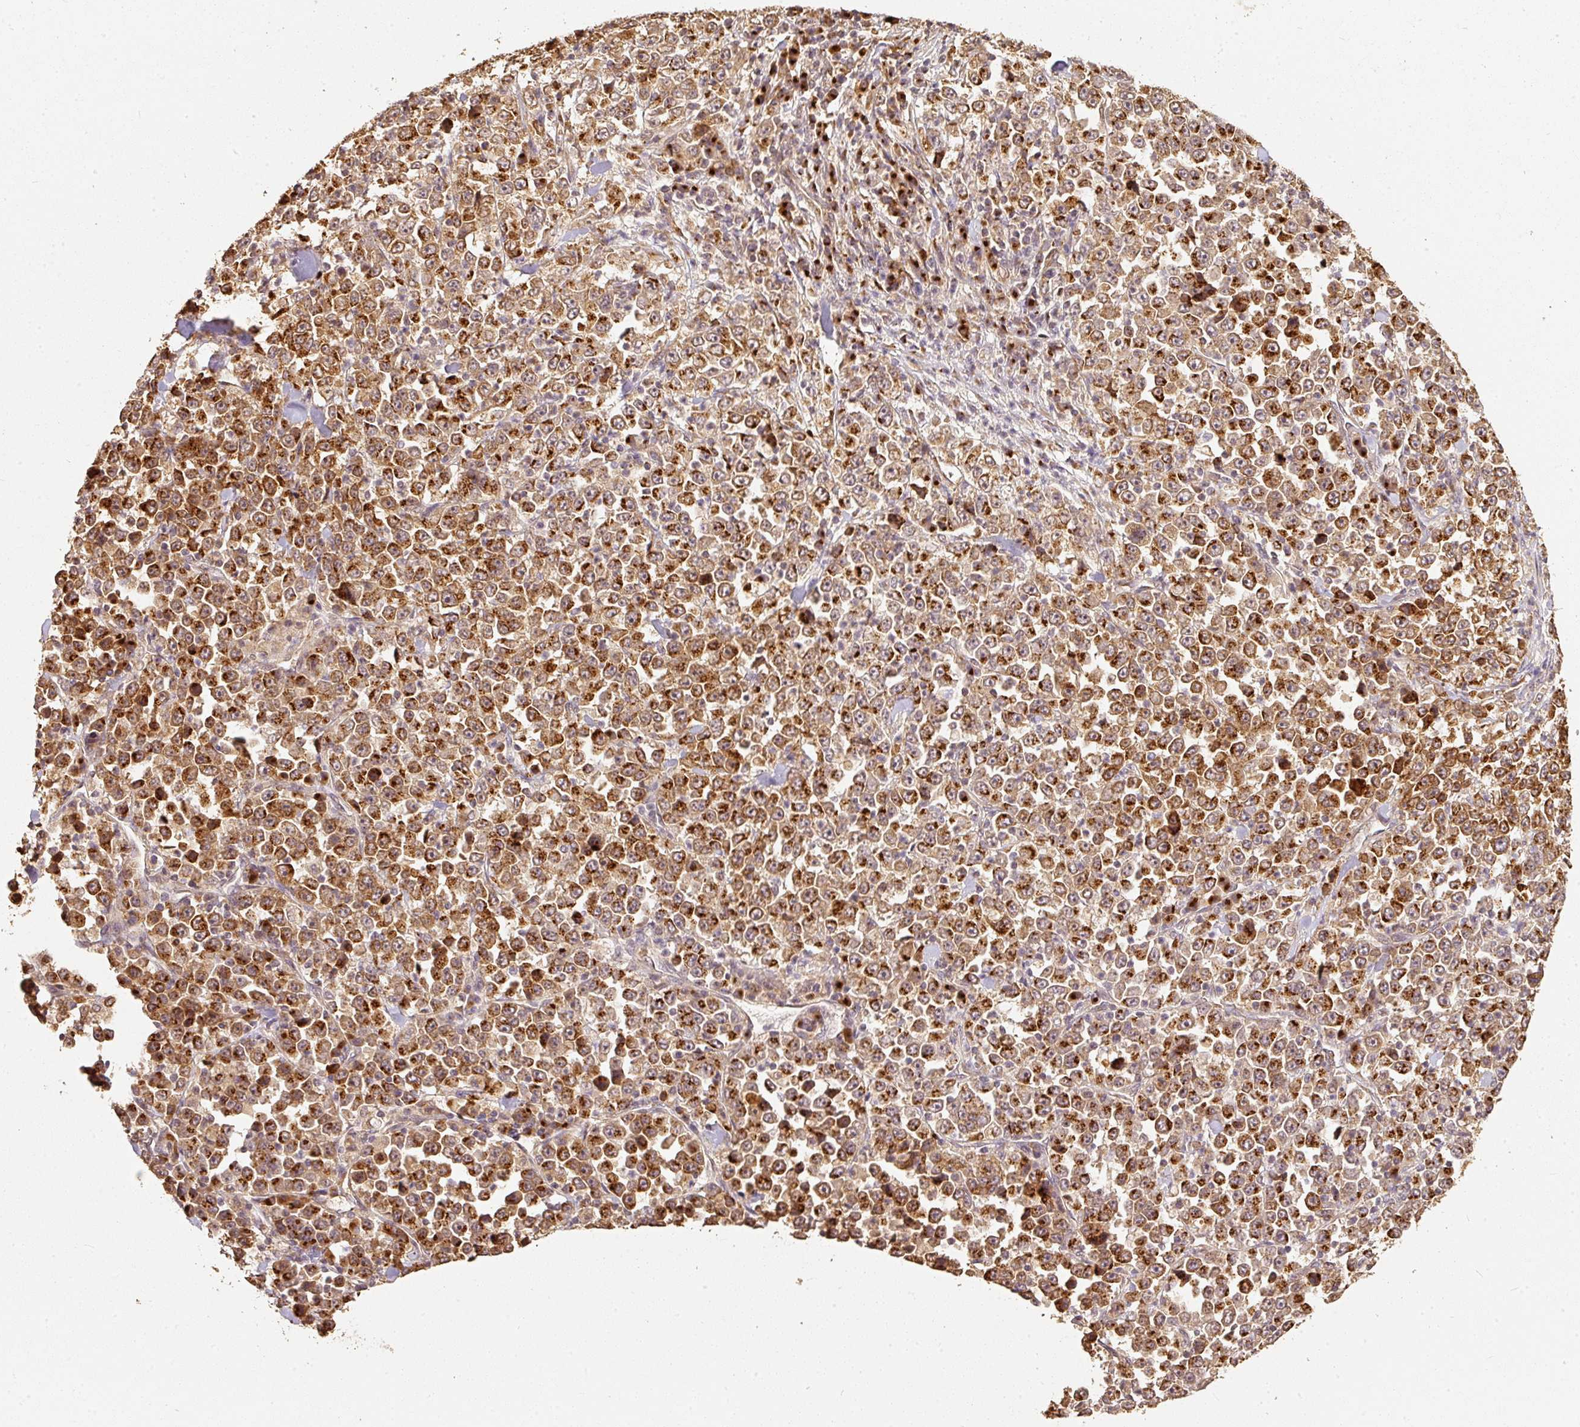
{"staining": {"intensity": "strong", "quantity": ">75%", "location": "cytoplasmic/membranous"}, "tissue": "stomach cancer", "cell_type": "Tumor cells", "image_type": "cancer", "snomed": [{"axis": "morphology", "description": "Normal tissue, NOS"}, {"axis": "morphology", "description": "Adenocarcinoma, NOS"}, {"axis": "topography", "description": "Stomach, upper"}, {"axis": "topography", "description": "Stomach"}], "caption": "IHC photomicrograph of neoplastic tissue: human stomach cancer (adenocarcinoma) stained using immunohistochemistry (IHC) exhibits high levels of strong protein expression localized specifically in the cytoplasmic/membranous of tumor cells, appearing as a cytoplasmic/membranous brown color.", "gene": "FUT8", "patient": {"sex": "male", "age": 59}}